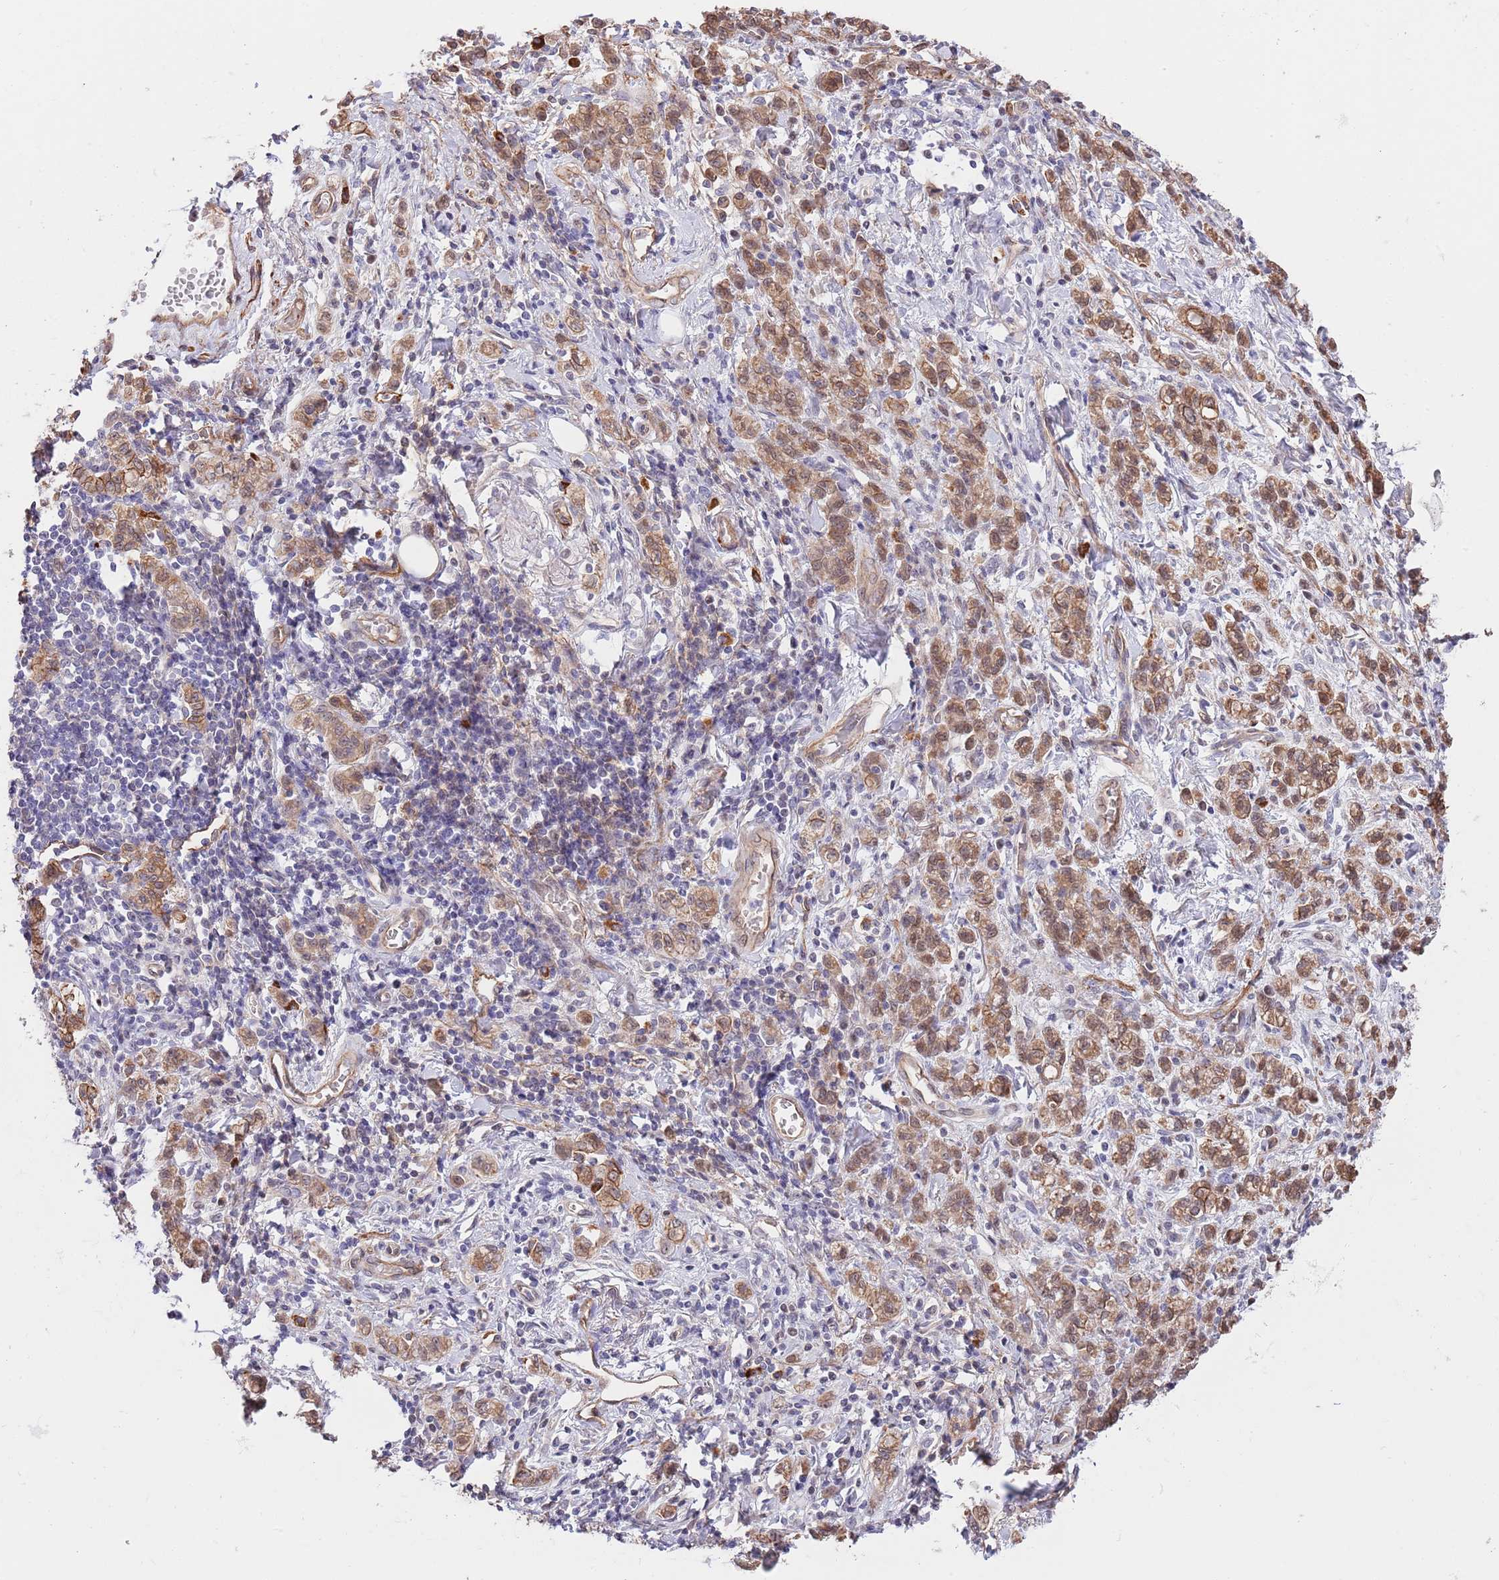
{"staining": {"intensity": "moderate", "quantity": ">75%", "location": "cytoplasmic/membranous,nuclear"}, "tissue": "stomach cancer", "cell_type": "Tumor cells", "image_type": "cancer", "snomed": [{"axis": "morphology", "description": "Adenocarcinoma, NOS"}, {"axis": "topography", "description": "Stomach"}], "caption": "Stomach adenocarcinoma stained with a protein marker shows moderate staining in tumor cells.", "gene": "BPNT1", "patient": {"sex": "male", "age": 77}}